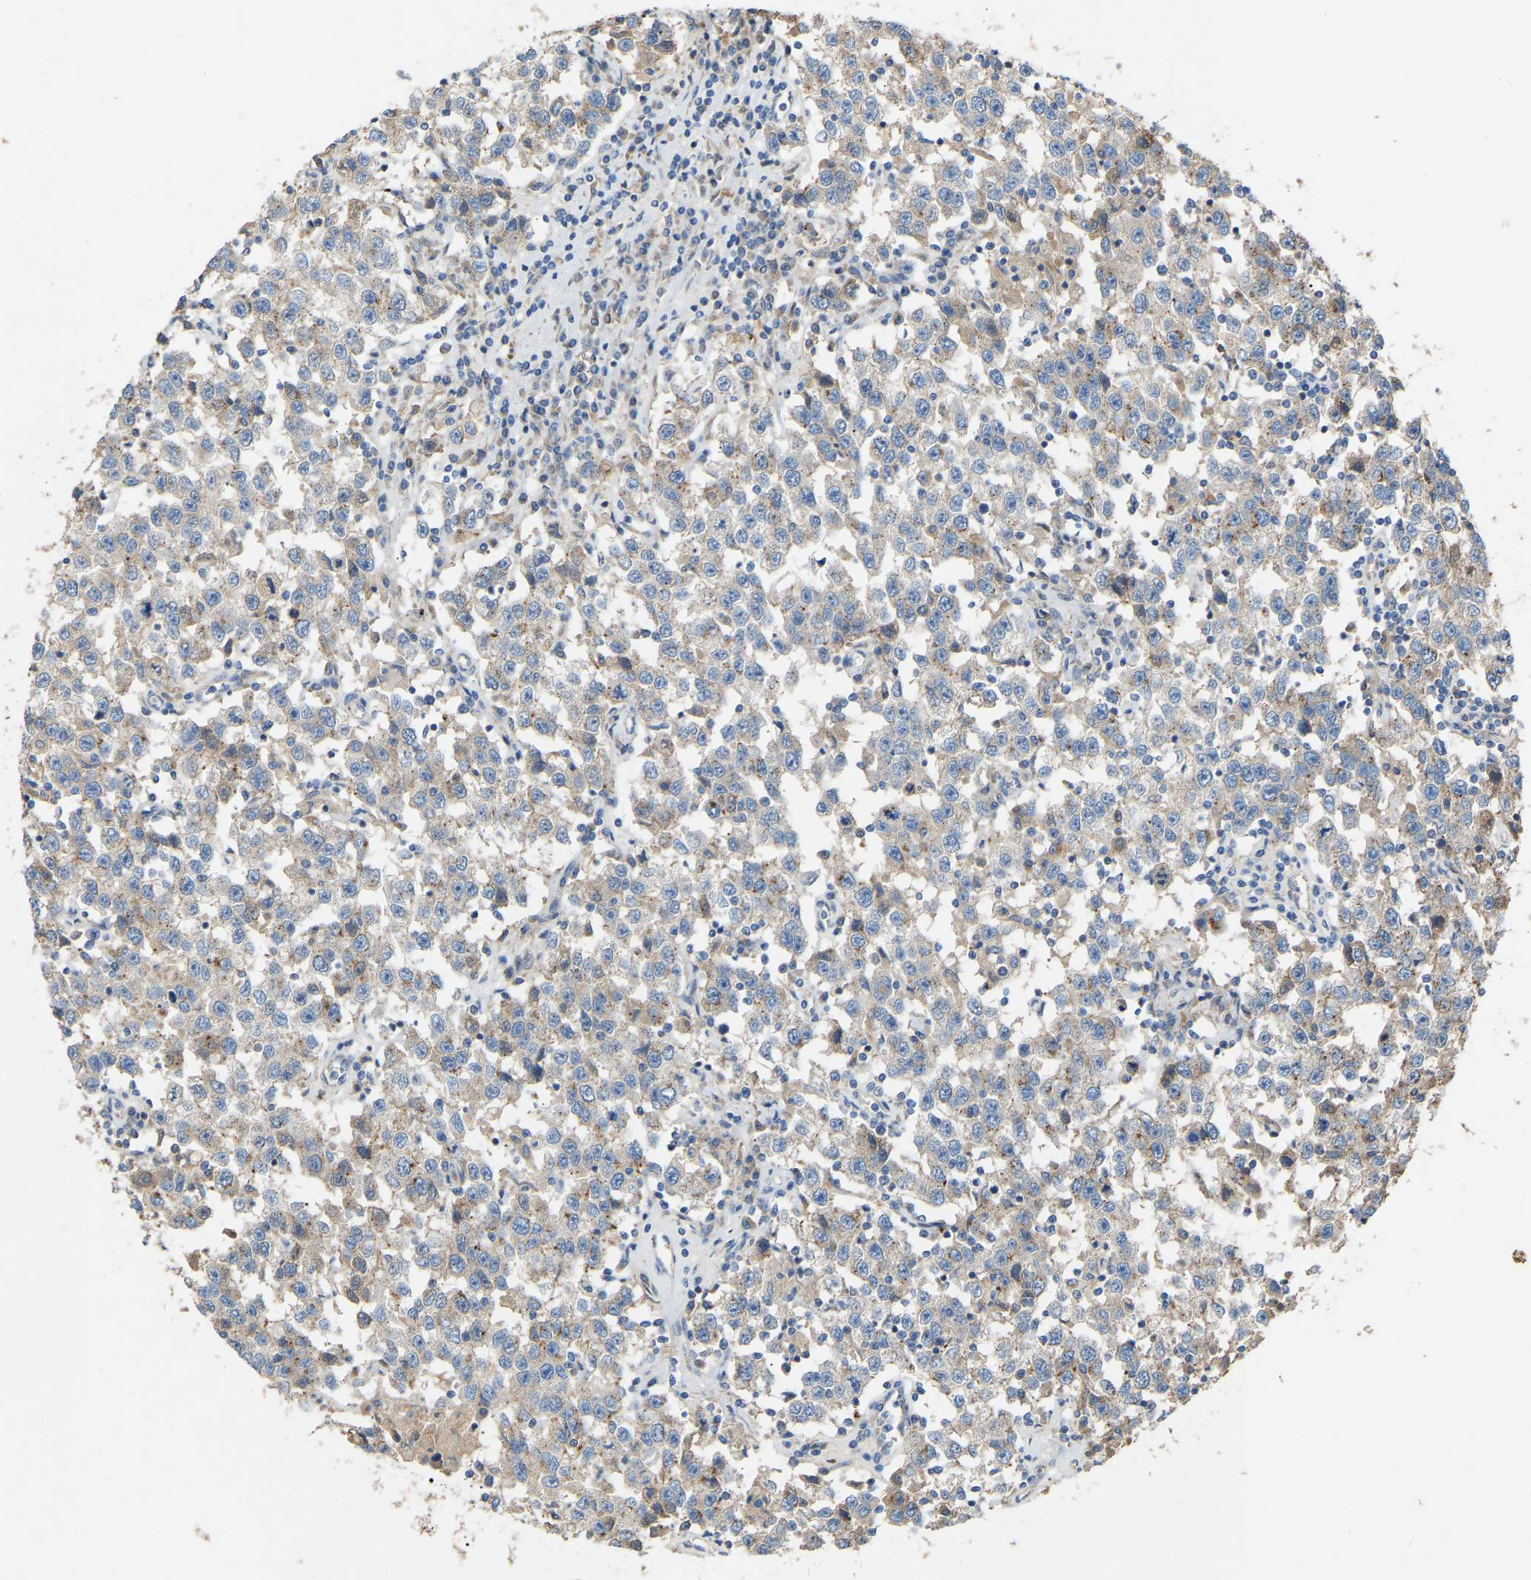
{"staining": {"intensity": "weak", "quantity": ">75%", "location": "cytoplasmic/membranous"}, "tissue": "testis cancer", "cell_type": "Tumor cells", "image_type": "cancer", "snomed": [{"axis": "morphology", "description": "Seminoma, NOS"}, {"axis": "topography", "description": "Testis"}], "caption": "DAB immunohistochemical staining of testis seminoma shows weak cytoplasmic/membranous protein positivity in approximately >75% of tumor cells.", "gene": "RGP1", "patient": {"sex": "male", "age": 41}}